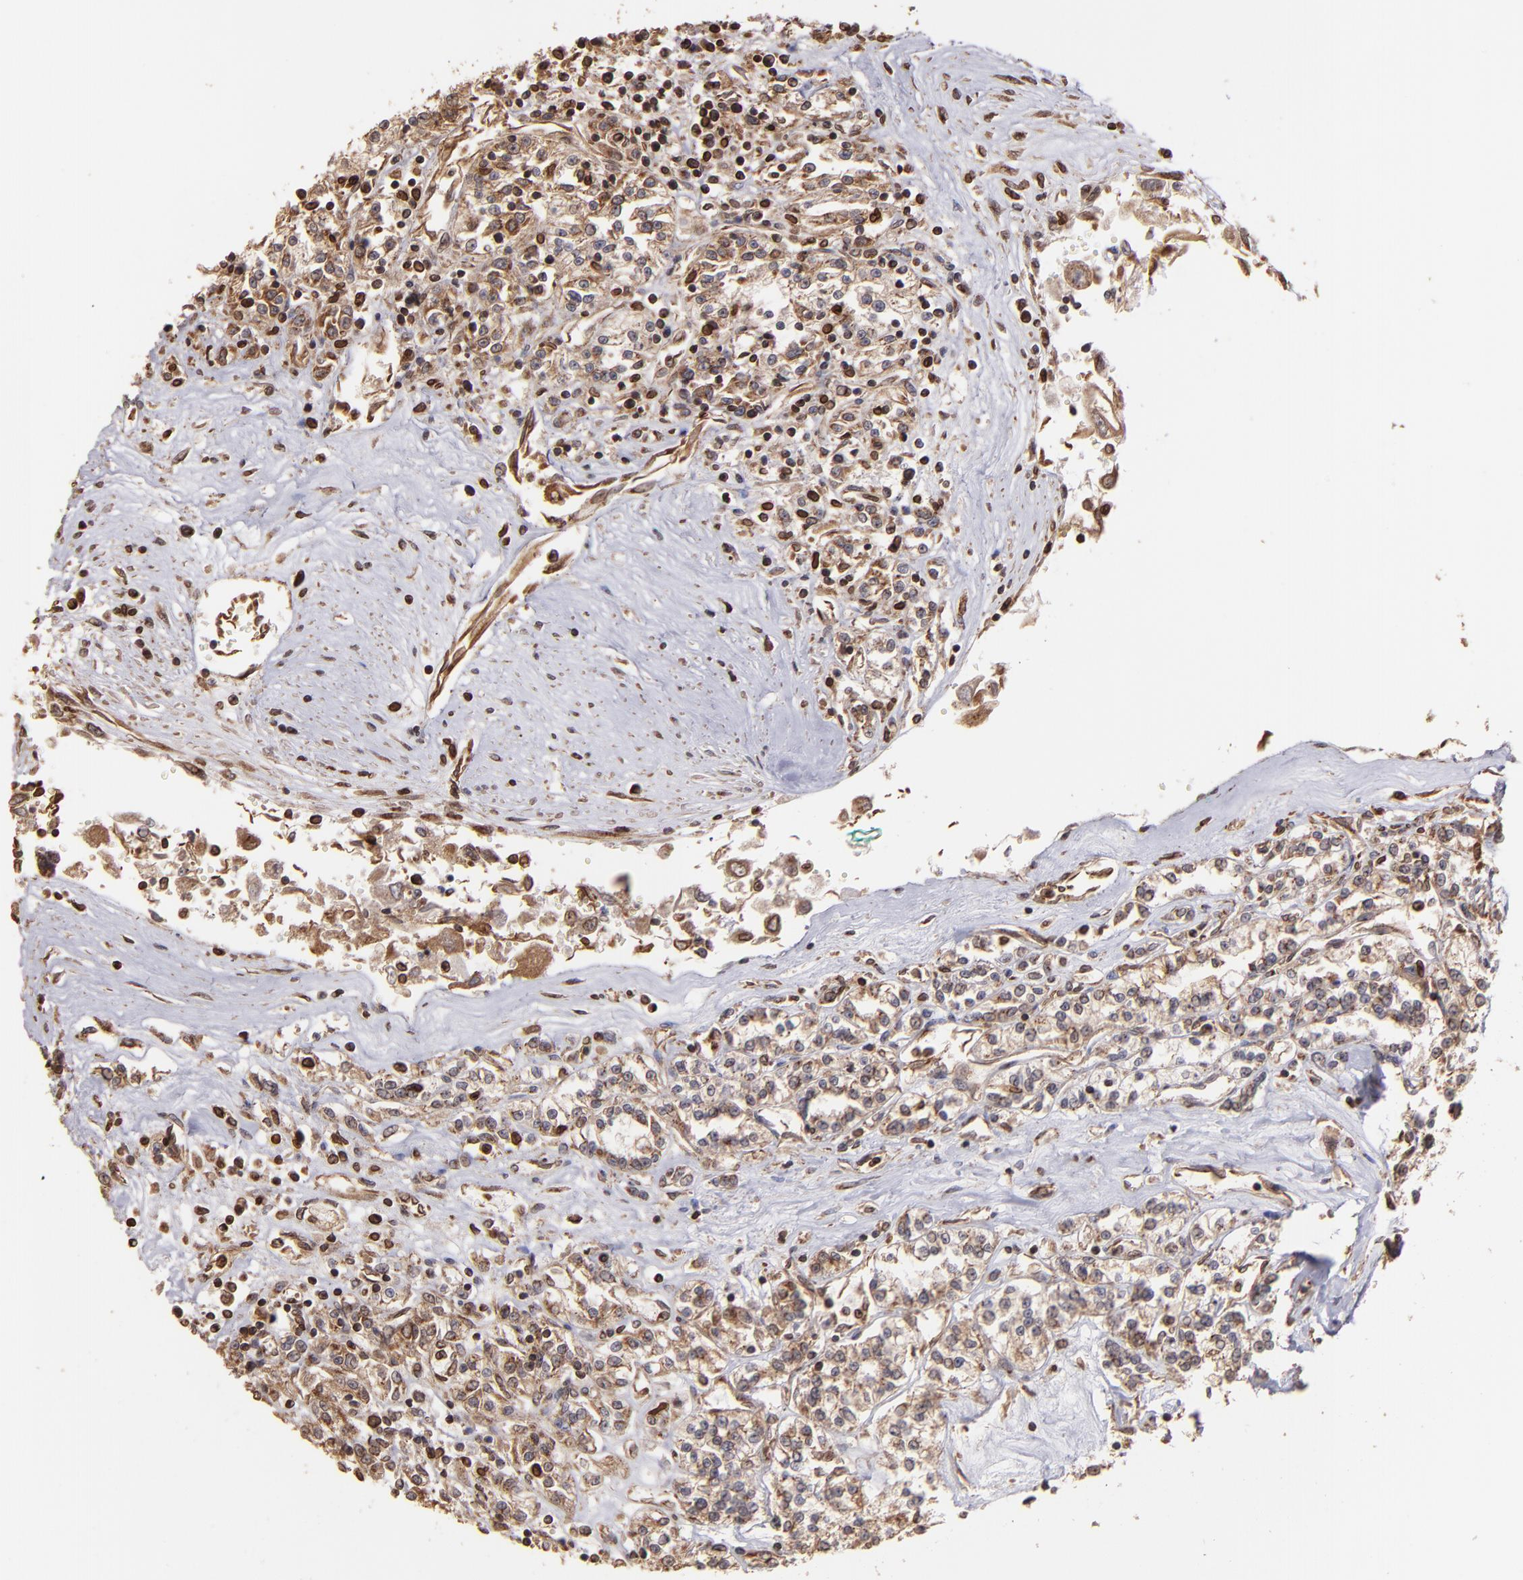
{"staining": {"intensity": "moderate", "quantity": "25%-75%", "location": "cytoplasmic/membranous"}, "tissue": "renal cancer", "cell_type": "Tumor cells", "image_type": "cancer", "snomed": [{"axis": "morphology", "description": "Adenocarcinoma, NOS"}, {"axis": "topography", "description": "Kidney"}], "caption": "IHC photomicrograph of neoplastic tissue: renal cancer (adenocarcinoma) stained using immunohistochemistry (IHC) demonstrates medium levels of moderate protein expression localized specifically in the cytoplasmic/membranous of tumor cells, appearing as a cytoplasmic/membranous brown color.", "gene": "TRIP11", "patient": {"sex": "female", "age": 76}}